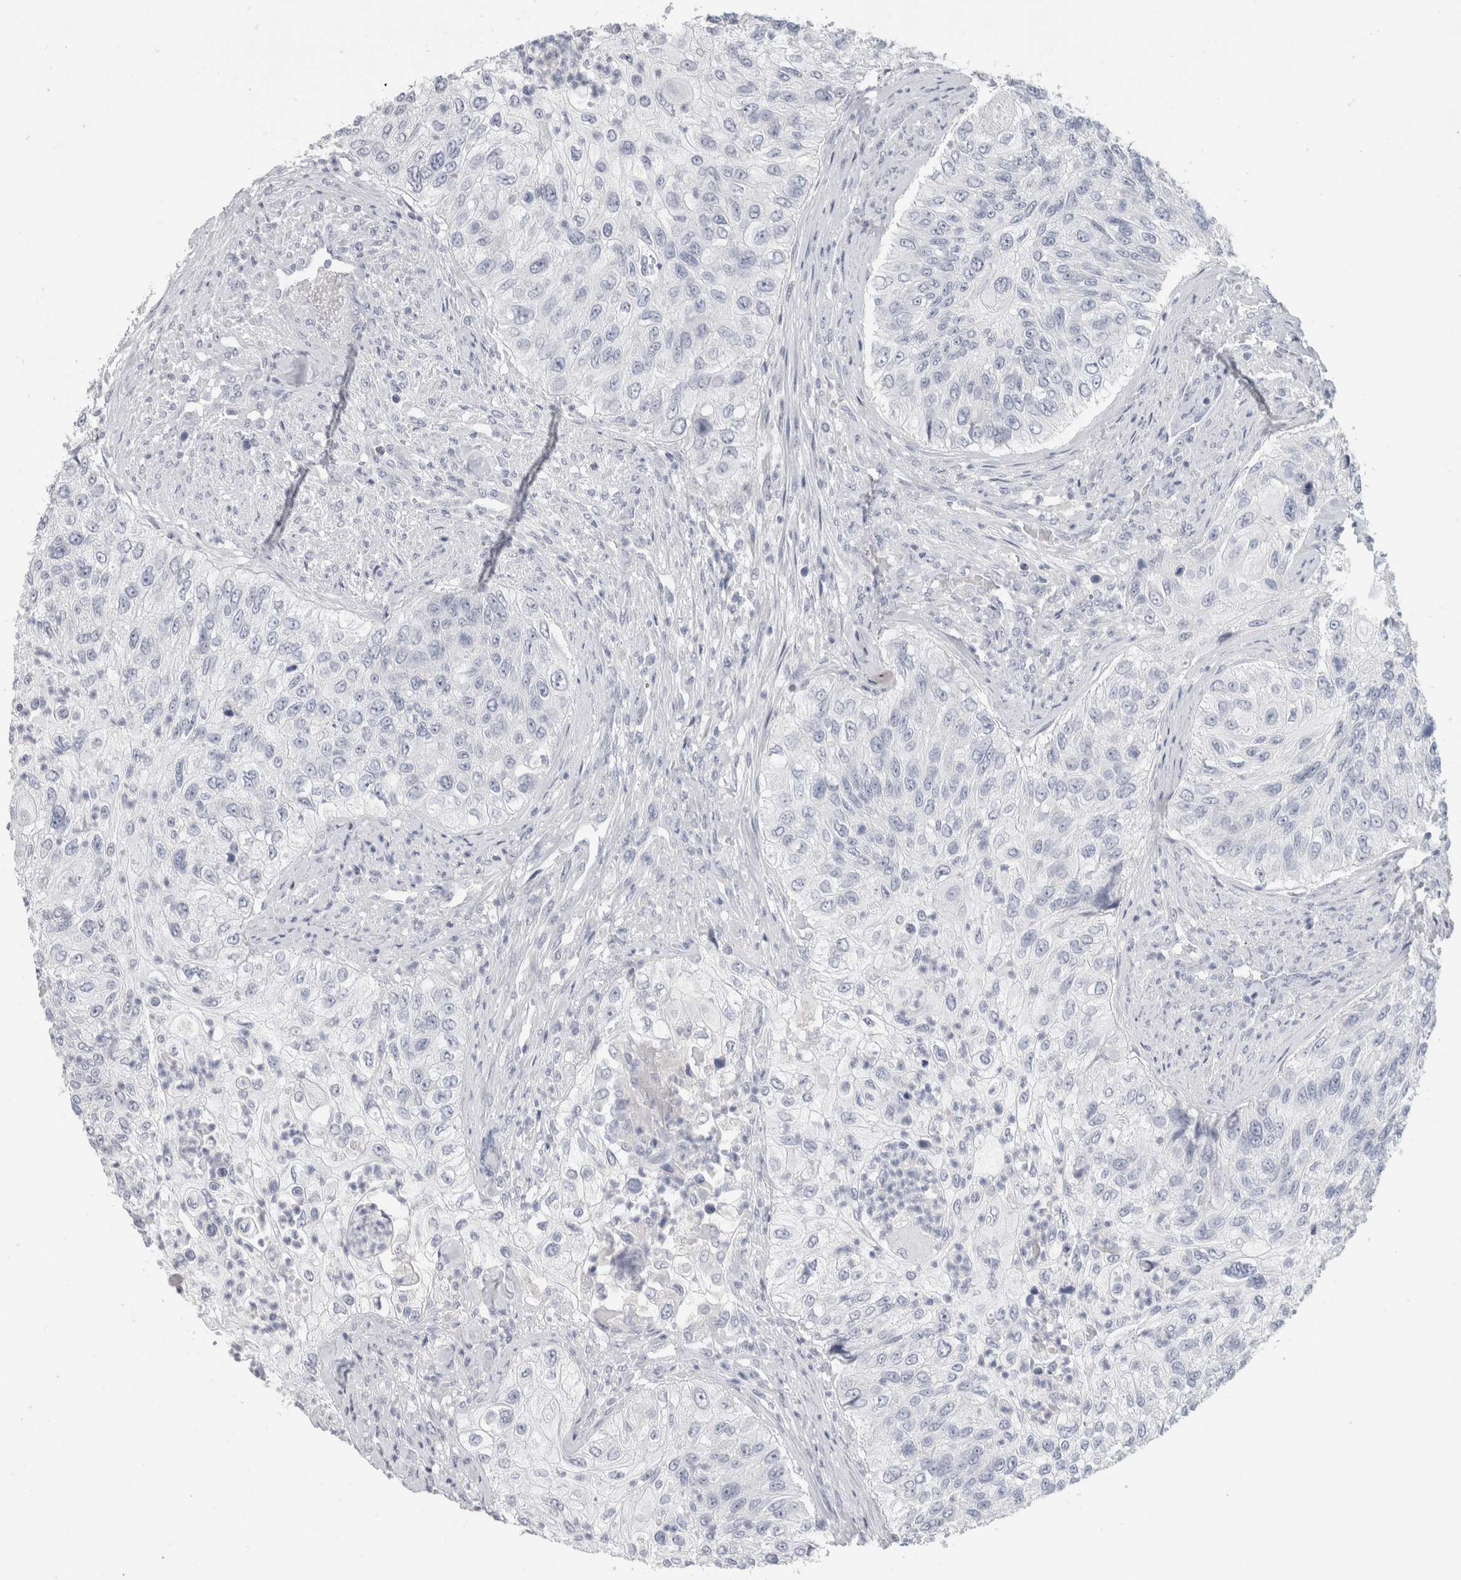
{"staining": {"intensity": "negative", "quantity": "none", "location": "none"}, "tissue": "urothelial cancer", "cell_type": "Tumor cells", "image_type": "cancer", "snomed": [{"axis": "morphology", "description": "Urothelial carcinoma, High grade"}, {"axis": "topography", "description": "Urinary bladder"}], "caption": "Immunohistochemistry of high-grade urothelial carcinoma demonstrates no staining in tumor cells.", "gene": "SLC6A1", "patient": {"sex": "female", "age": 60}}